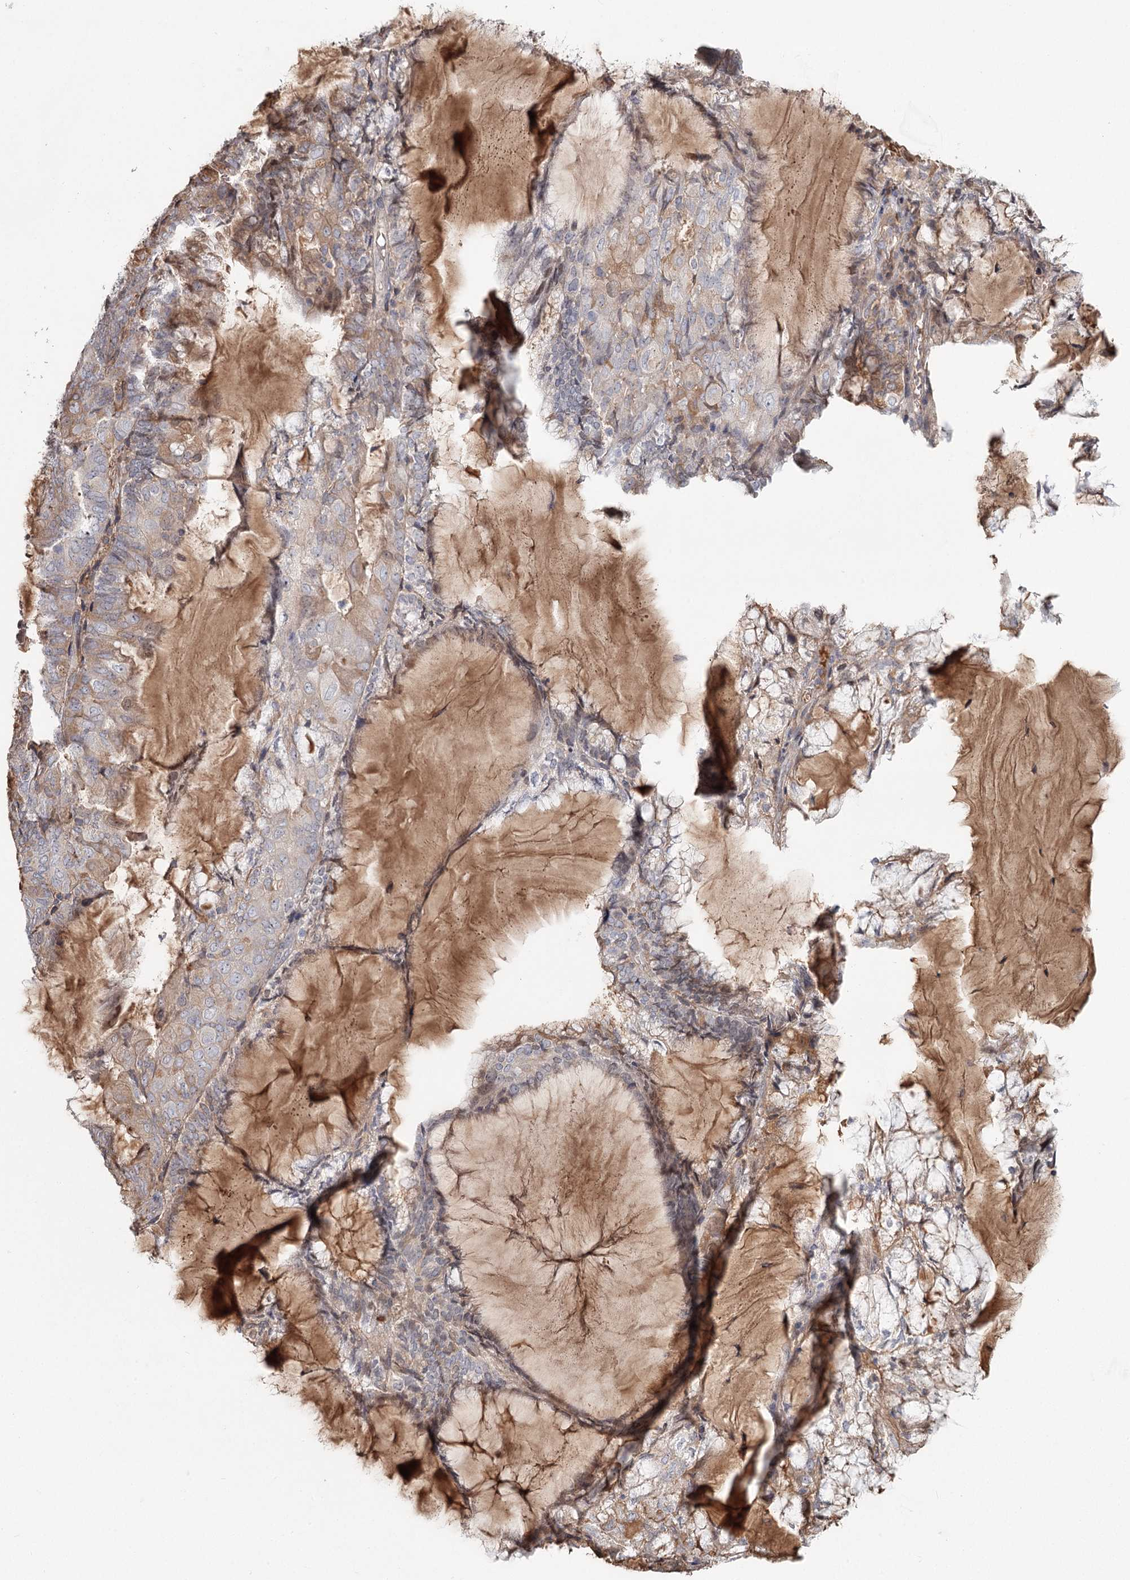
{"staining": {"intensity": "moderate", "quantity": "<25%", "location": "cytoplasmic/membranous"}, "tissue": "endometrial cancer", "cell_type": "Tumor cells", "image_type": "cancer", "snomed": [{"axis": "morphology", "description": "Adenocarcinoma, NOS"}, {"axis": "topography", "description": "Endometrium"}], "caption": "Endometrial cancer (adenocarcinoma) was stained to show a protein in brown. There is low levels of moderate cytoplasmic/membranous expression in about <25% of tumor cells.", "gene": "DHRS9", "patient": {"sex": "female", "age": 81}}